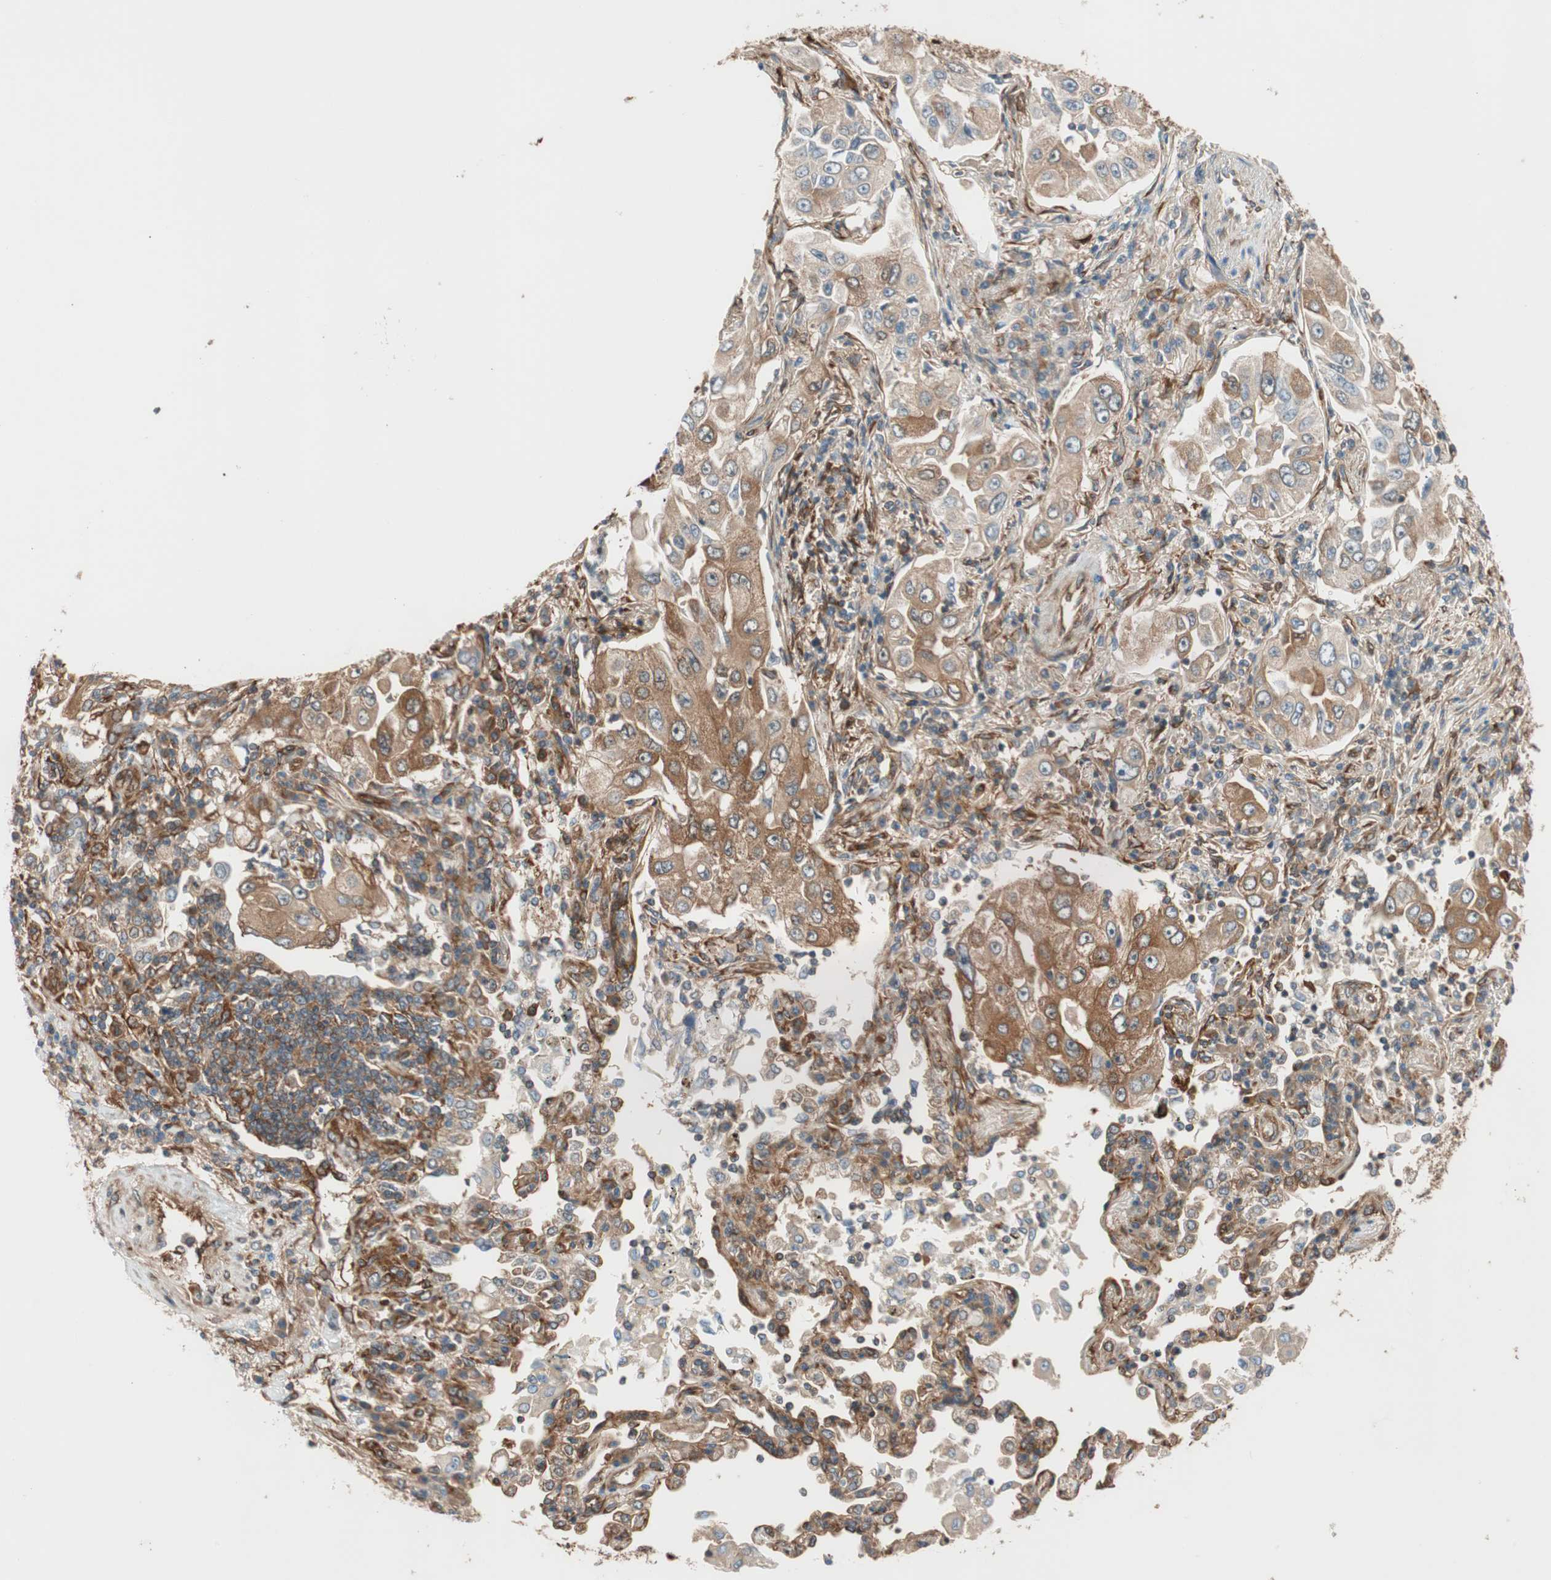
{"staining": {"intensity": "strong", "quantity": "25%-75%", "location": "cytoplasmic/membranous"}, "tissue": "lung cancer", "cell_type": "Tumor cells", "image_type": "cancer", "snomed": [{"axis": "morphology", "description": "Adenocarcinoma, NOS"}, {"axis": "topography", "description": "Lung"}], "caption": "Protein staining of lung cancer tissue reveals strong cytoplasmic/membranous expression in approximately 25%-75% of tumor cells.", "gene": "WASL", "patient": {"sex": "male", "age": 84}}